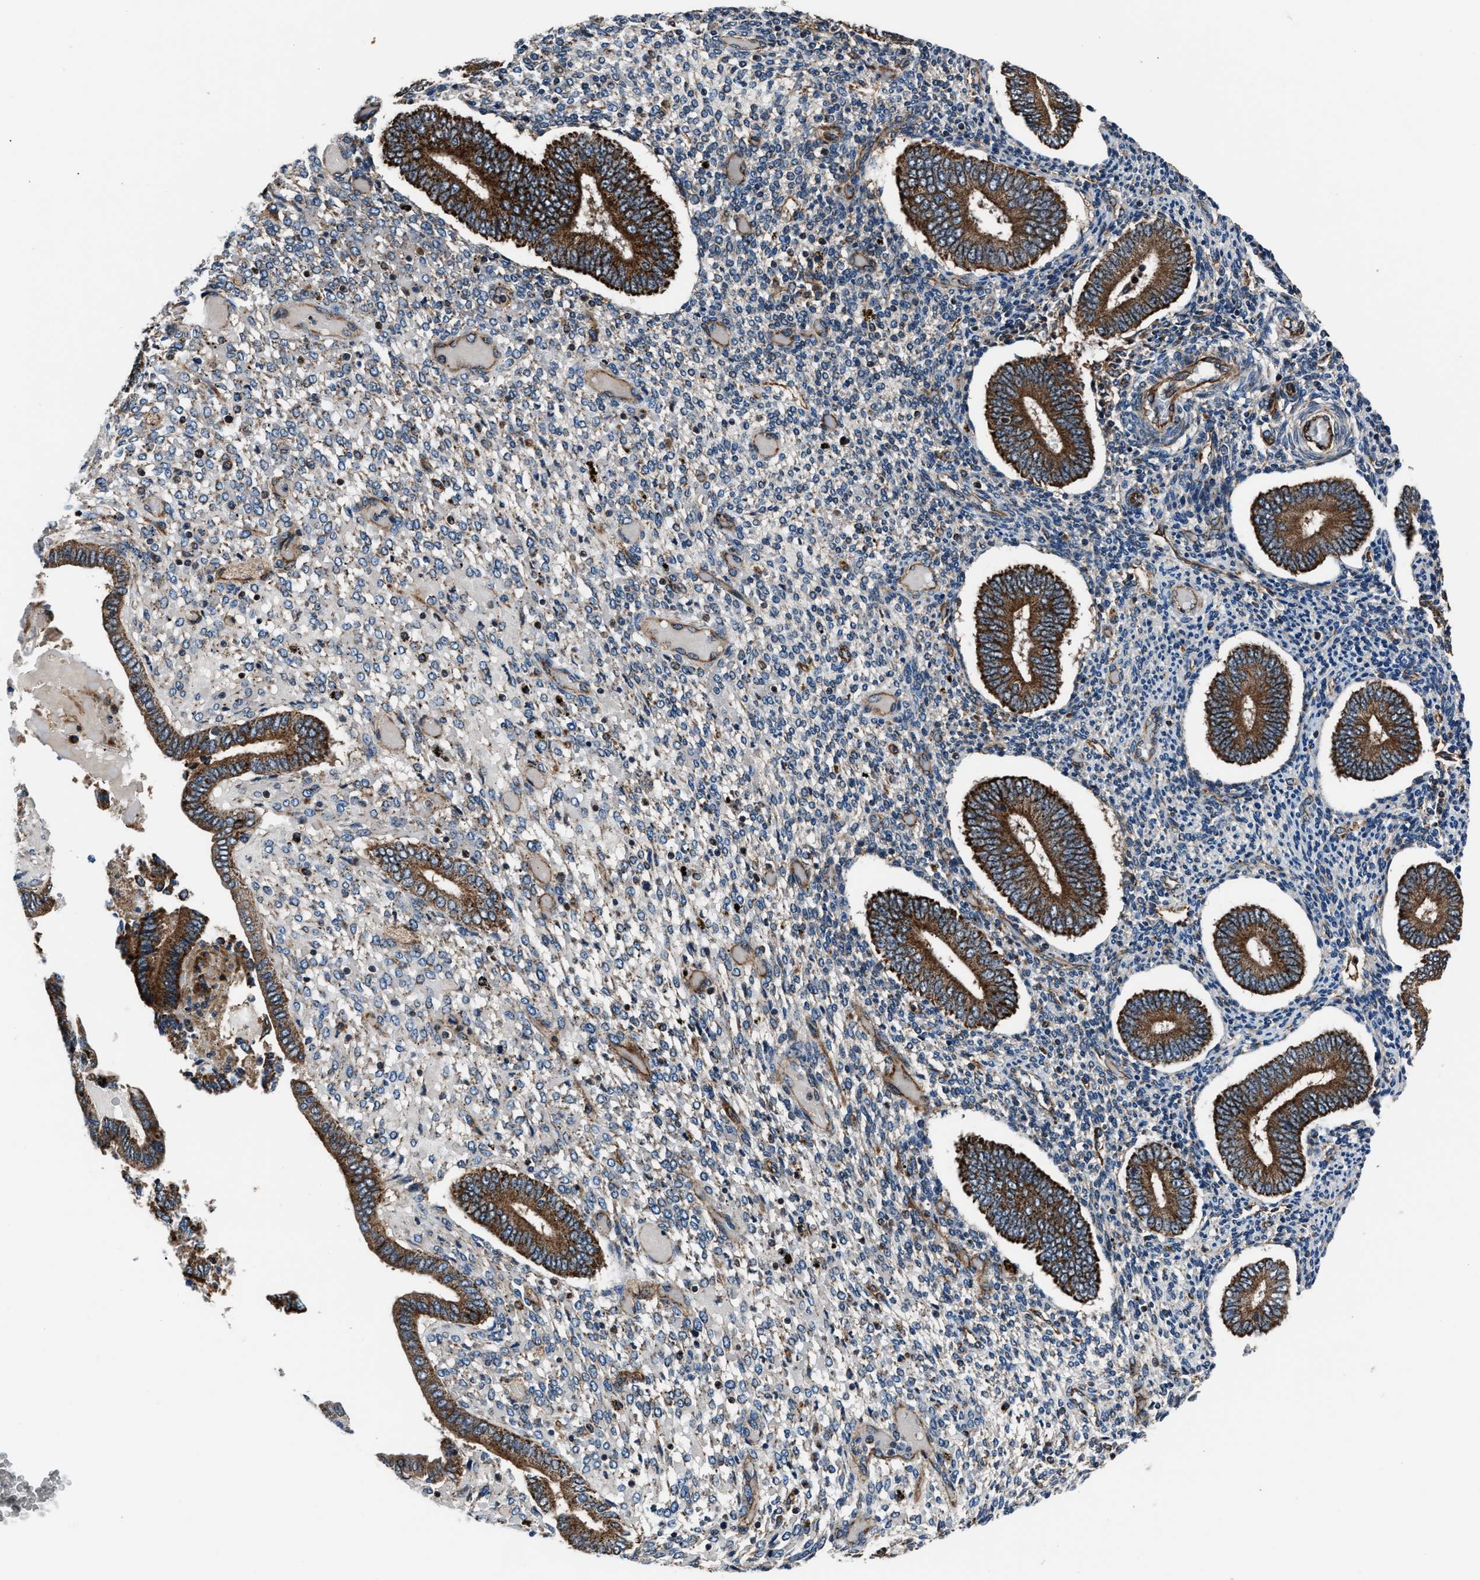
{"staining": {"intensity": "negative", "quantity": "none", "location": "none"}, "tissue": "endometrium", "cell_type": "Cells in endometrial stroma", "image_type": "normal", "snomed": [{"axis": "morphology", "description": "Normal tissue, NOS"}, {"axis": "topography", "description": "Endometrium"}], "caption": "The IHC histopathology image has no significant staining in cells in endometrial stroma of endometrium. The staining was performed using DAB to visualize the protein expression in brown, while the nuclei were stained in blue with hematoxylin (Magnification: 20x).", "gene": "ENSG00000281039", "patient": {"sex": "female", "age": 42}}